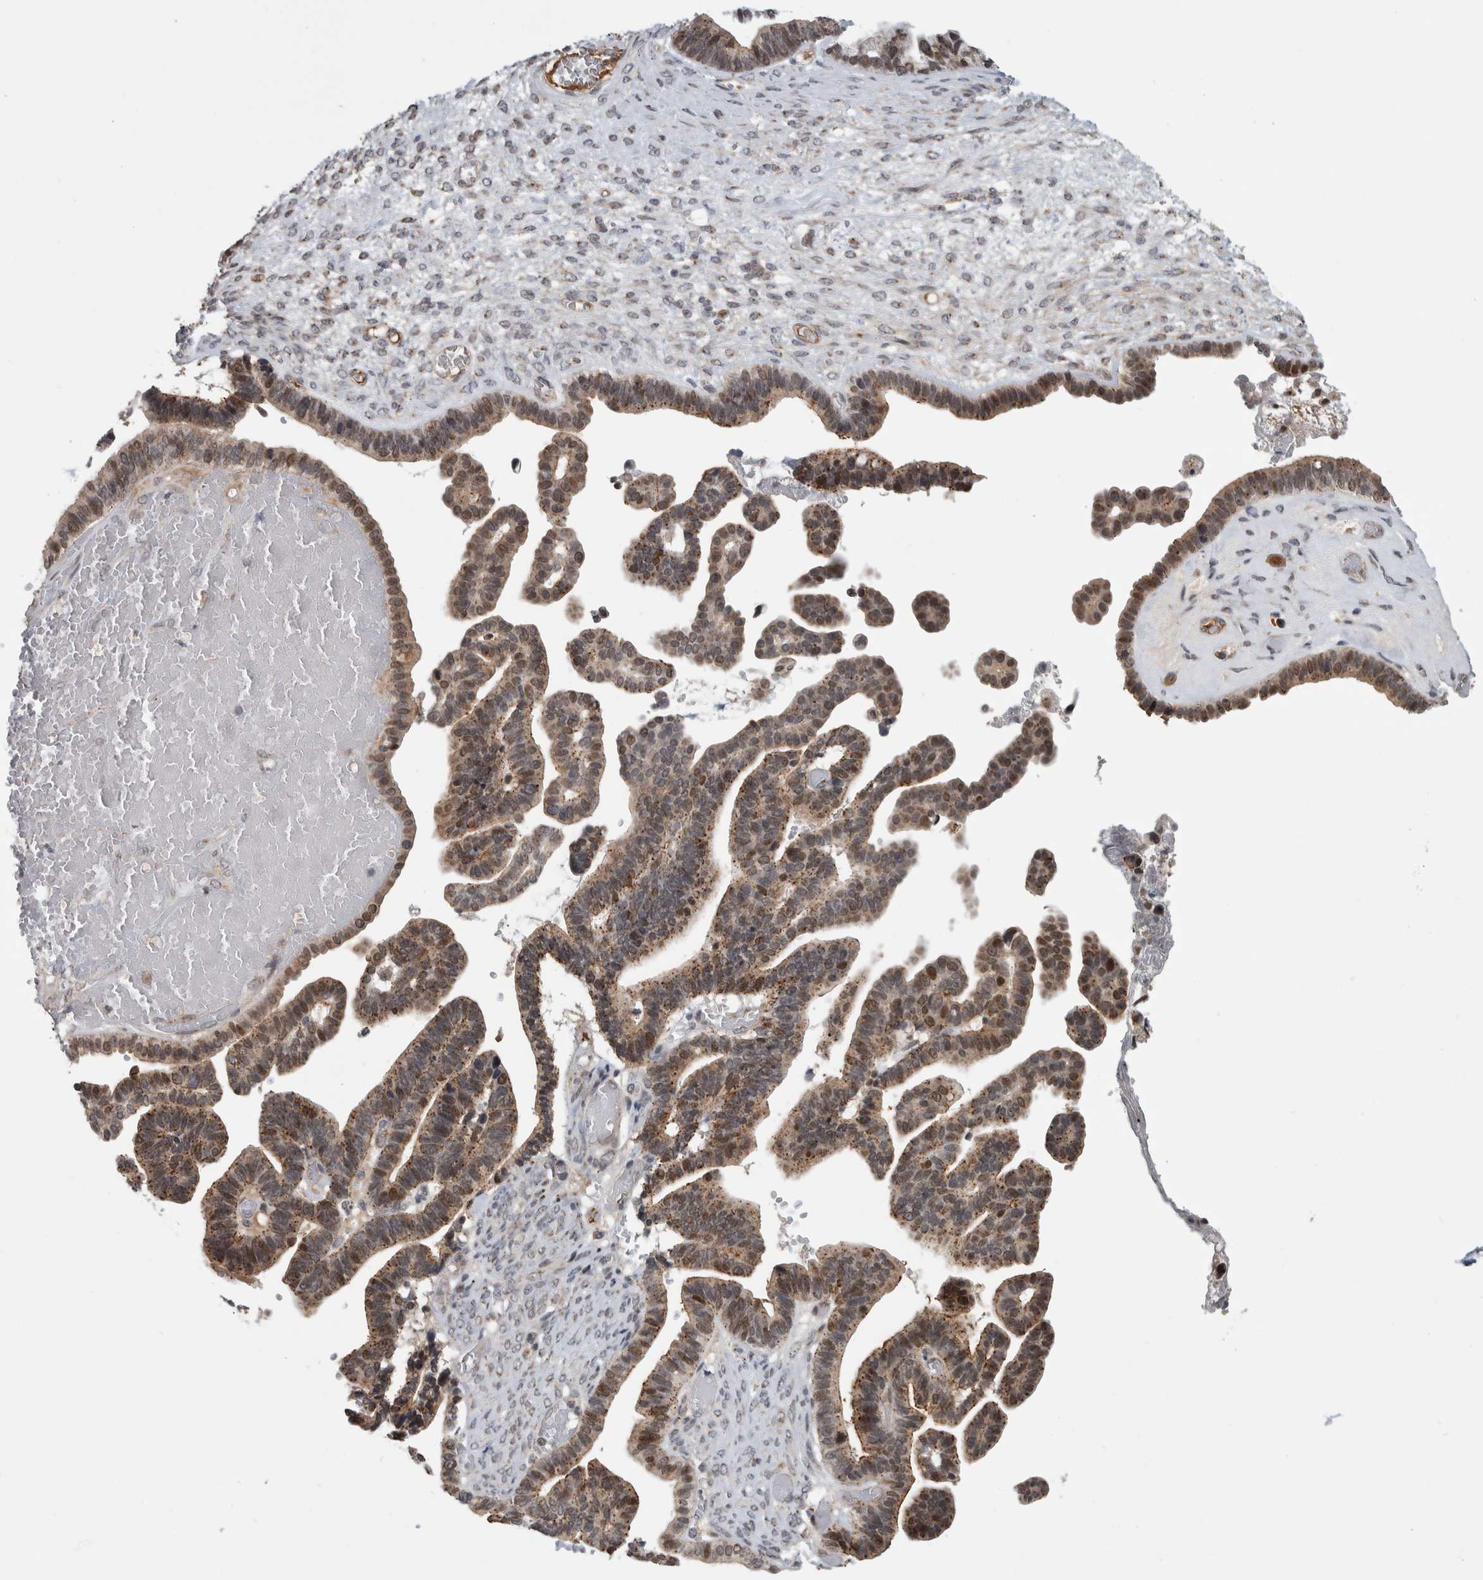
{"staining": {"intensity": "moderate", "quantity": ">75%", "location": "cytoplasmic/membranous,nuclear"}, "tissue": "ovarian cancer", "cell_type": "Tumor cells", "image_type": "cancer", "snomed": [{"axis": "morphology", "description": "Cystadenocarcinoma, serous, NOS"}, {"axis": "topography", "description": "Ovary"}], "caption": "Protein staining by immunohistochemistry (IHC) exhibits moderate cytoplasmic/membranous and nuclear positivity in approximately >75% of tumor cells in ovarian cancer. The protein is shown in brown color, while the nuclei are stained blue.", "gene": "MSL1", "patient": {"sex": "female", "age": 56}}